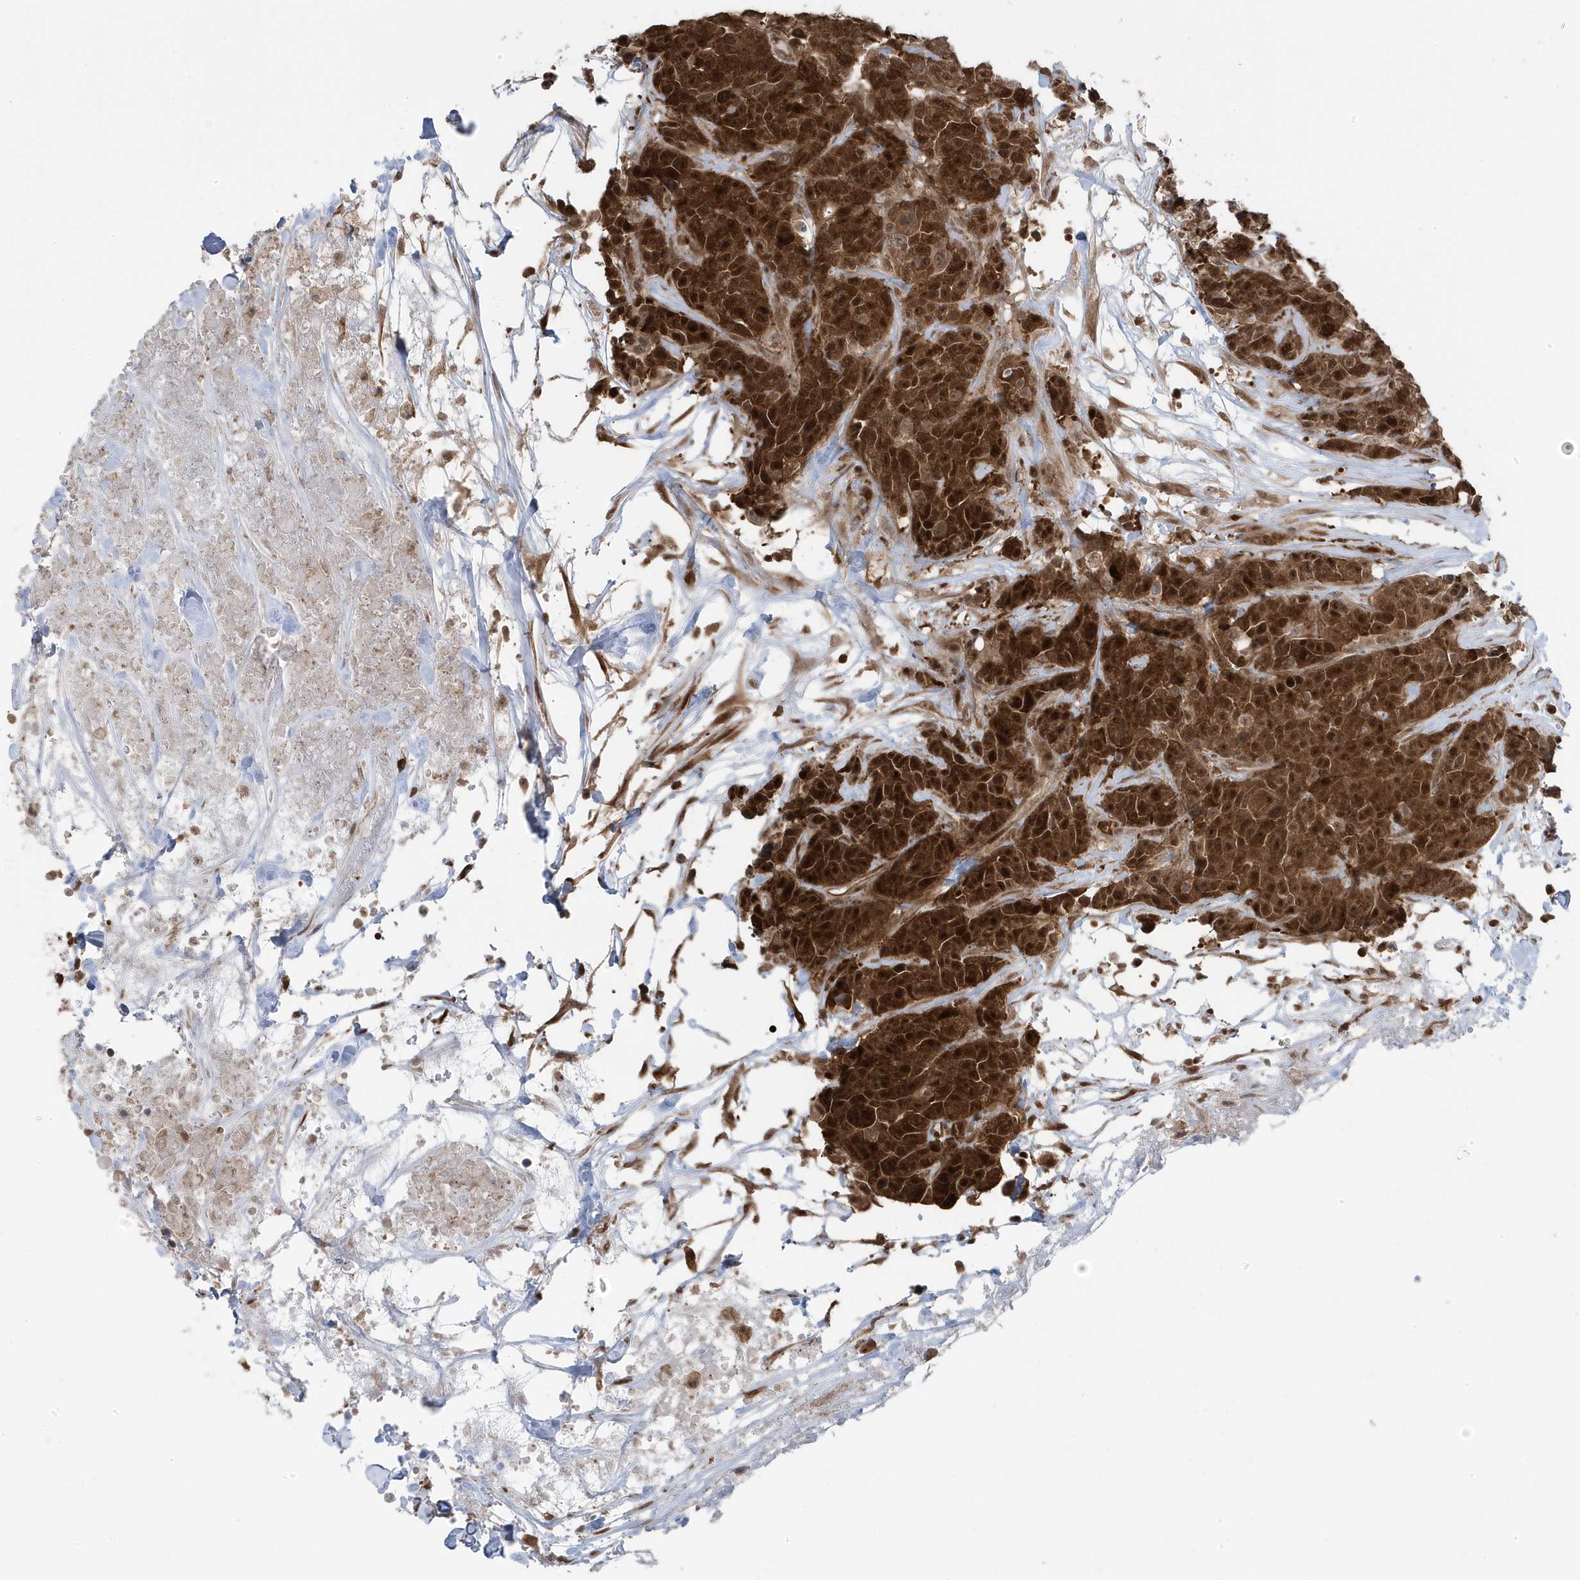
{"staining": {"intensity": "strong", "quantity": ">75%", "location": "cytoplasmic/membranous,nuclear"}, "tissue": "breast cancer", "cell_type": "Tumor cells", "image_type": "cancer", "snomed": [{"axis": "morphology", "description": "Duct carcinoma"}, {"axis": "topography", "description": "Breast"}], "caption": "Immunohistochemistry (DAB) staining of human invasive ductal carcinoma (breast) demonstrates strong cytoplasmic/membranous and nuclear protein staining in about >75% of tumor cells. (Brightfield microscopy of DAB IHC at high magnification).", "gene": "MAPK1IP1L", "patient": {"sex": "female", "age": 37}}